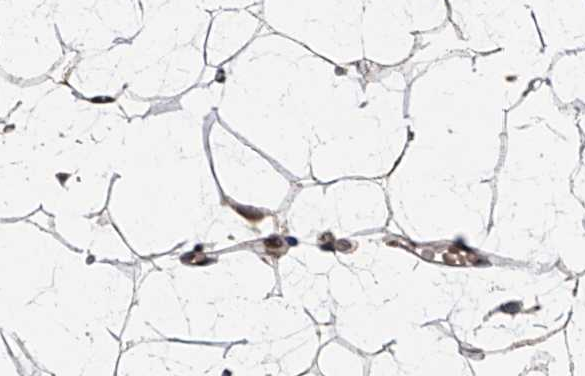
{"staining": {"intensity": "moderate", "quantity": ">75%", "location": "nuclear"}, "tissue": "adipose tissue", "cell_type": "Adipocytes", "image_type": "normal", "snomed": [{"axis": "morphology", "description": "Normal tissue, NOS"}, {"axis": "topography", "description": "Breast"}], "caption": "Protein positivity by IHC displays moderate nuclear staining in approximately >75% of adipocytes in unremarkable adipose tissue.", "gene": "ZNF426", "patient": {"sex": "female", "age": 23}}